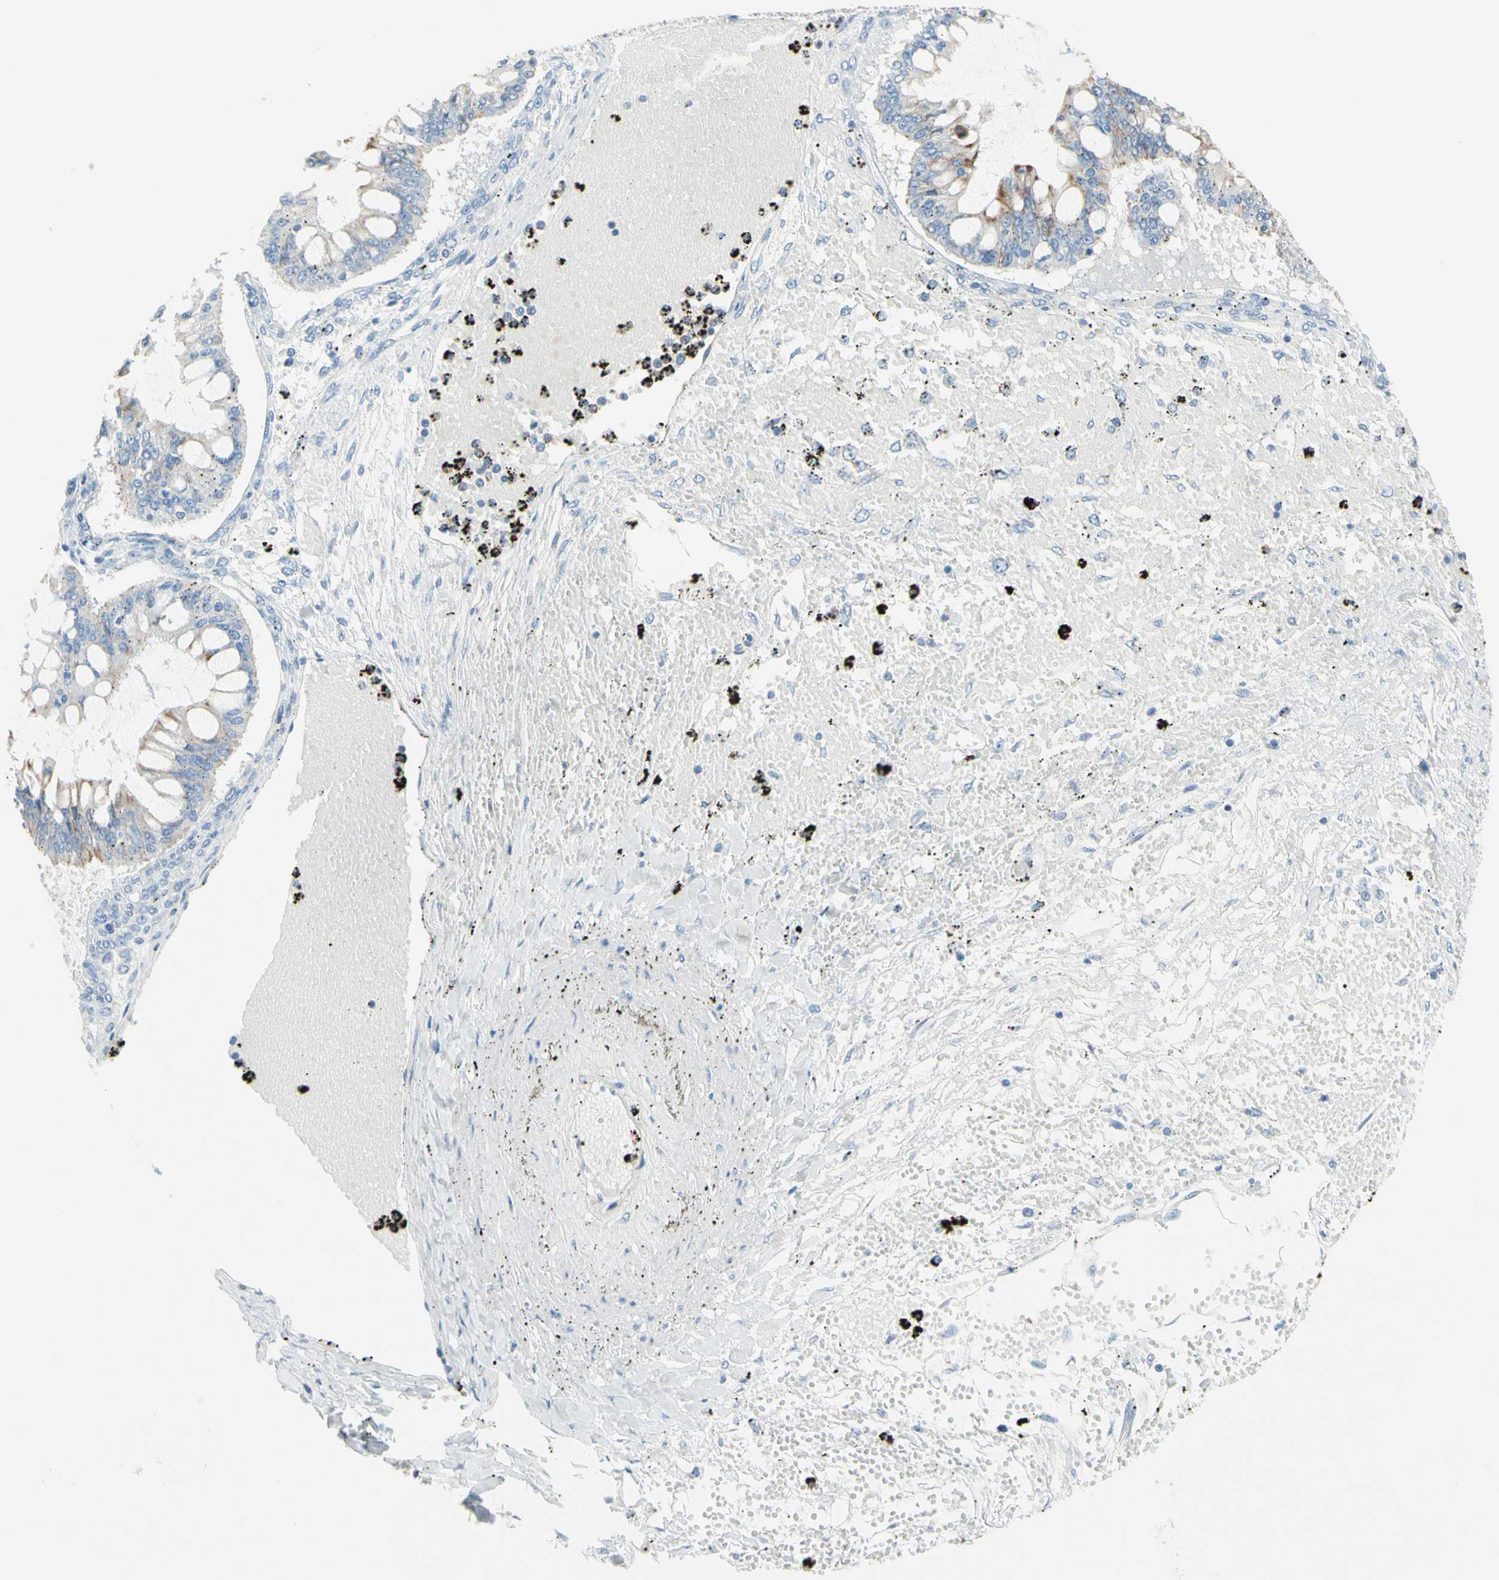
{"staining": {"intensity": "weak", "quantity": "25%-75%", "location": "cytoplasmic/membranous"}, "tissue": "ovarian cancer", "cell_type": "Tumor cells", "image_type": "cancer", "snomed": [{"axis": "morphology", "description": "Cystadenocarcinoma, mucinous, NOS"}, {"axis": "topography", "description": "Ovary"}], "caption": "Tumor cells demonstrate low levels of weak cytoplasmic/membranous staining in approximately 25%-75% of cells in human ovarian cancer.", "gene": "CYSLTR1", "patient": {"sex": "female", "age": 73}}